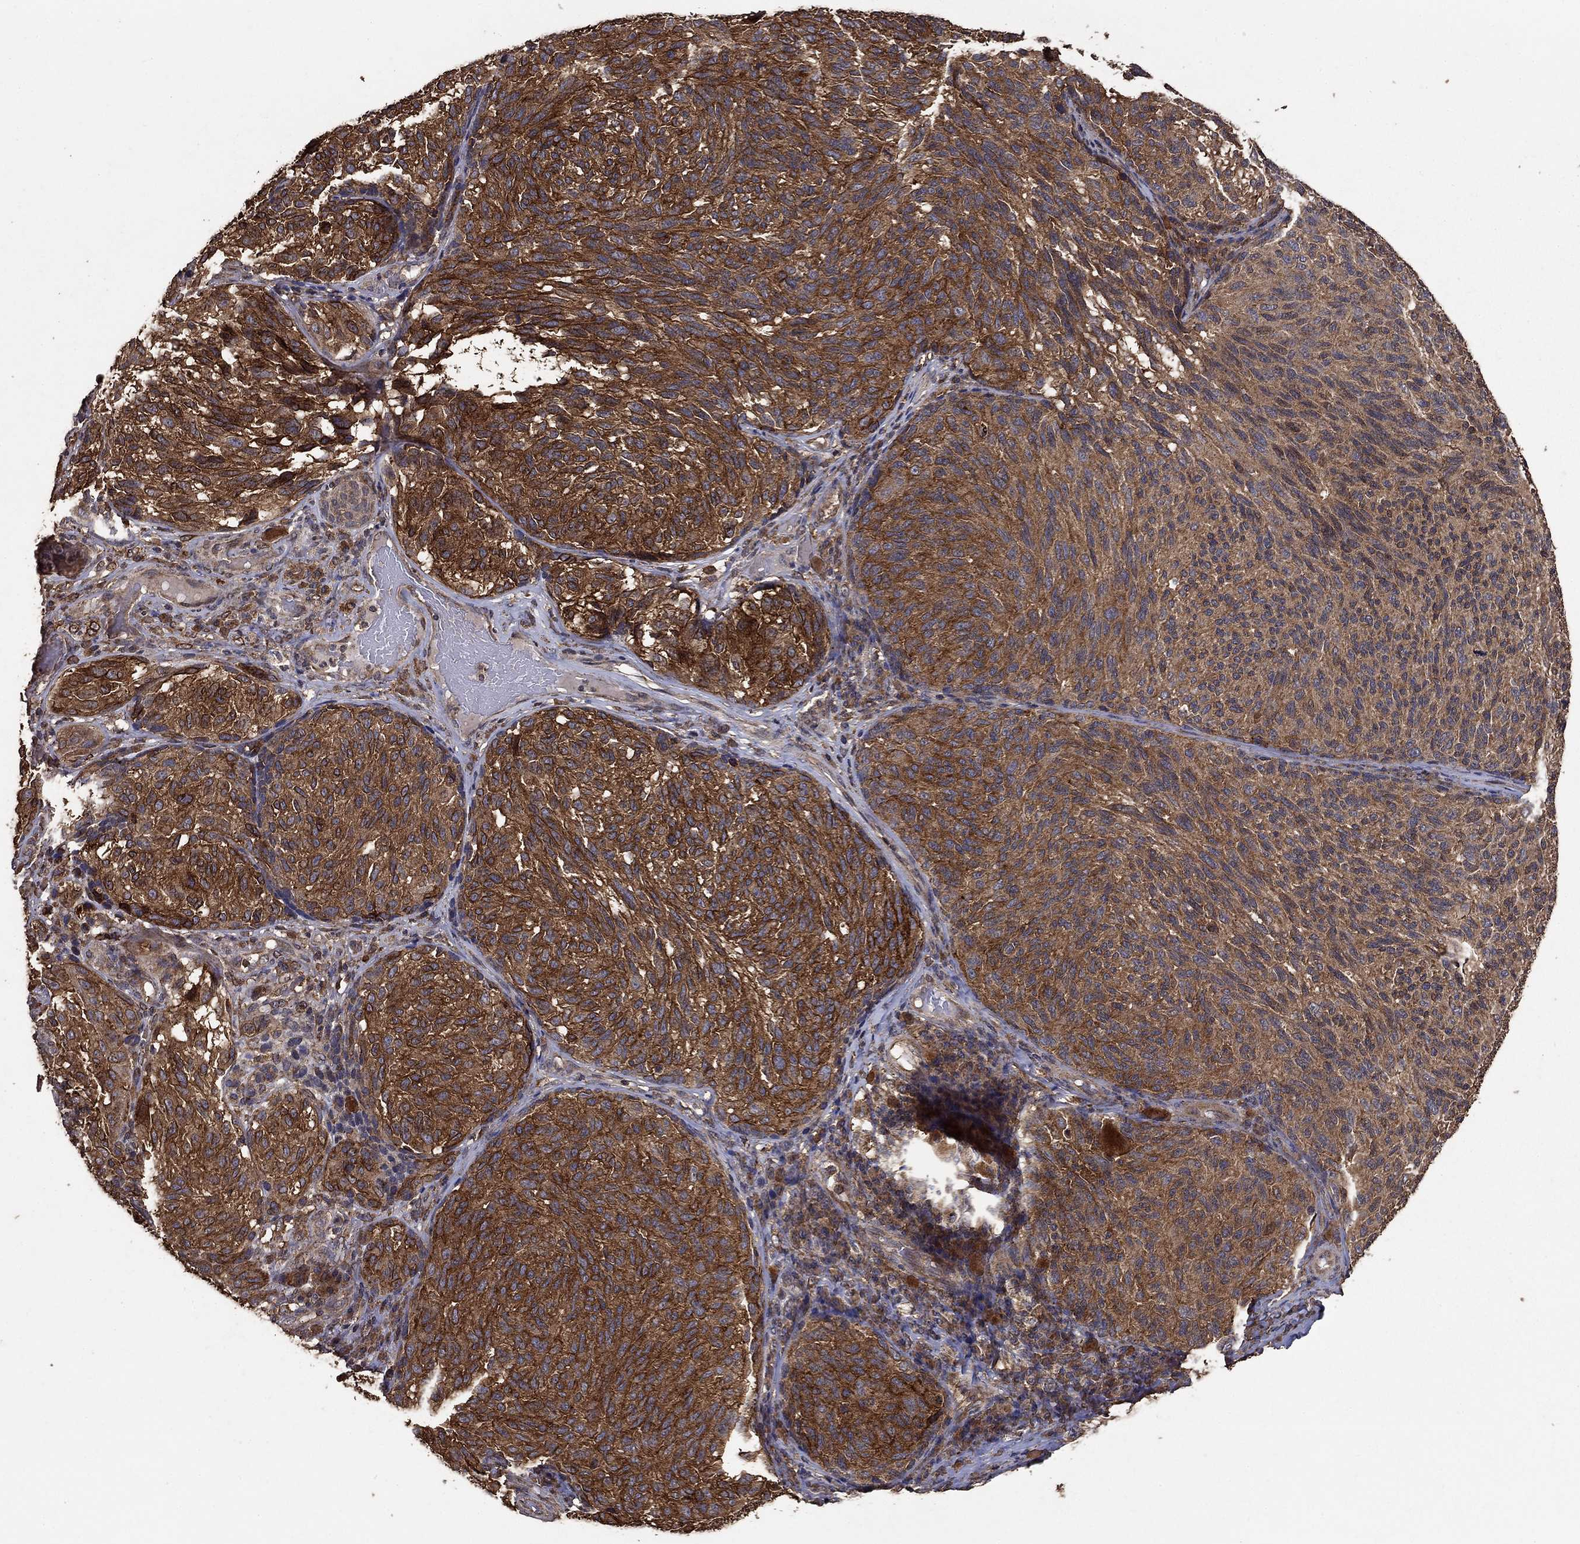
{"staining": {"intensity": "strong", "quantity": ">75%", "location": "cytoplasmic/membranous"}, "tissue": "melanoma", "cell_type": "Tumor cells", "image_type": "cancer", "snomed": [{"axis": "morphology", "description": "Malignant melanoma, NOS"}, {"axis": "topography", "description": "Skin"}], "caption": "Human melanoma stained for a protein (brown) shows strong cytoplasmic/membranous positive expression in approximately >75% of tumor cells.", "gene": "IFRD1", "patient": {"sex": "female", "age": 73}}